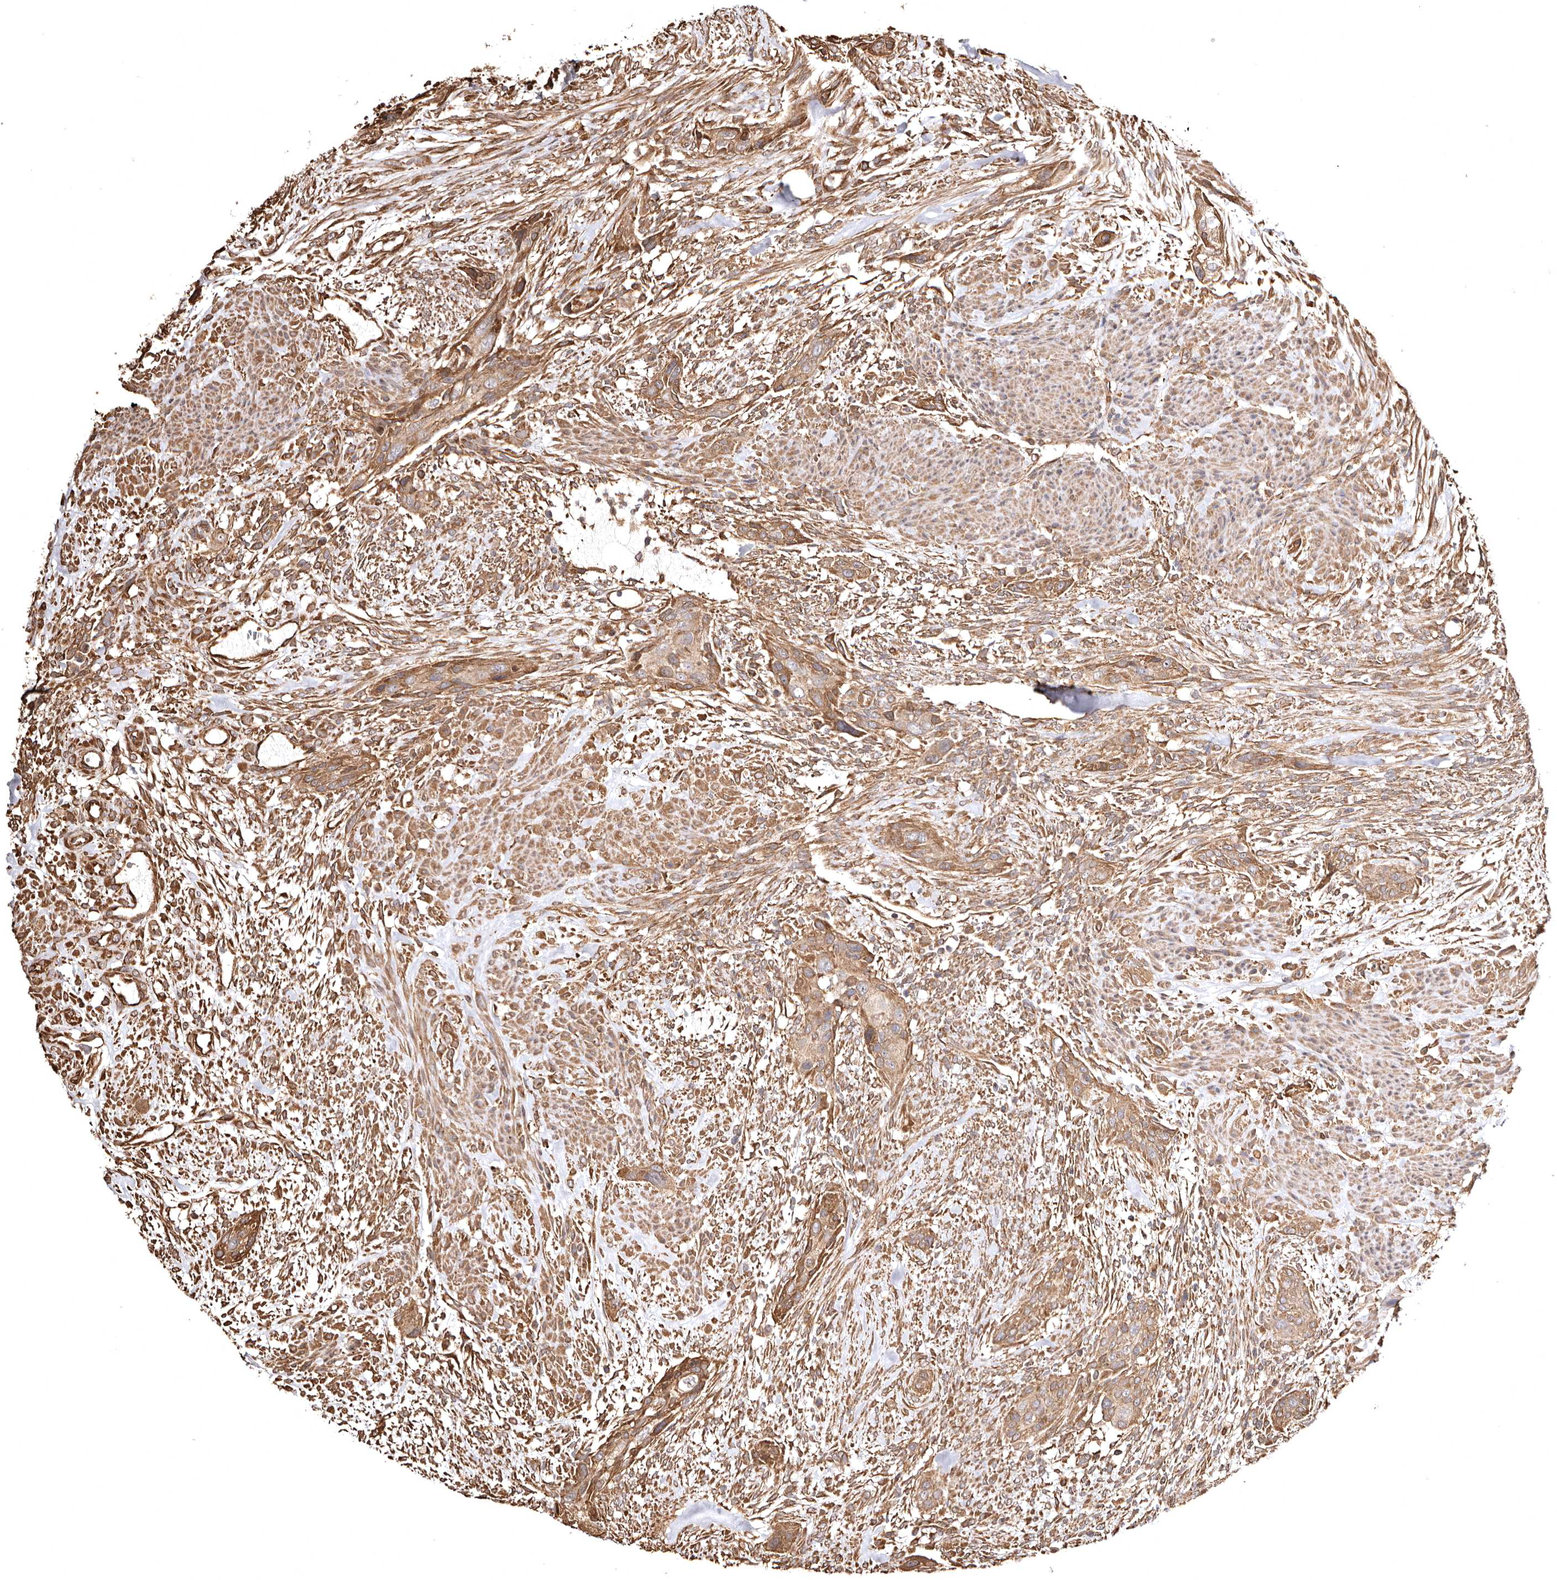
{"staining": {"intensity": "moderate", "quantity": ">75%", "location": "cytoplasmic/membranous"}, "tissue": "urothelial cancer", "cell_type": "Tumor cells", "image_type": "cancer", "snomed": [{"axis": "morphology", "description": "Urothelial carcinoma, High grade"}, {"axis": "topography", "description": "Urinary bladder"}], "caption": "Moderate cytoplasmic/membranous staining is identified in approximately >75% of tumor cells in urothelial carcinoma (high-grade). Using DAB (brown) and hematoxylin (blue) stains, captured at high magnification using brightfield microscopy.", "gene": "MACC1", "patient": {"sex": "male", "age": 35}}